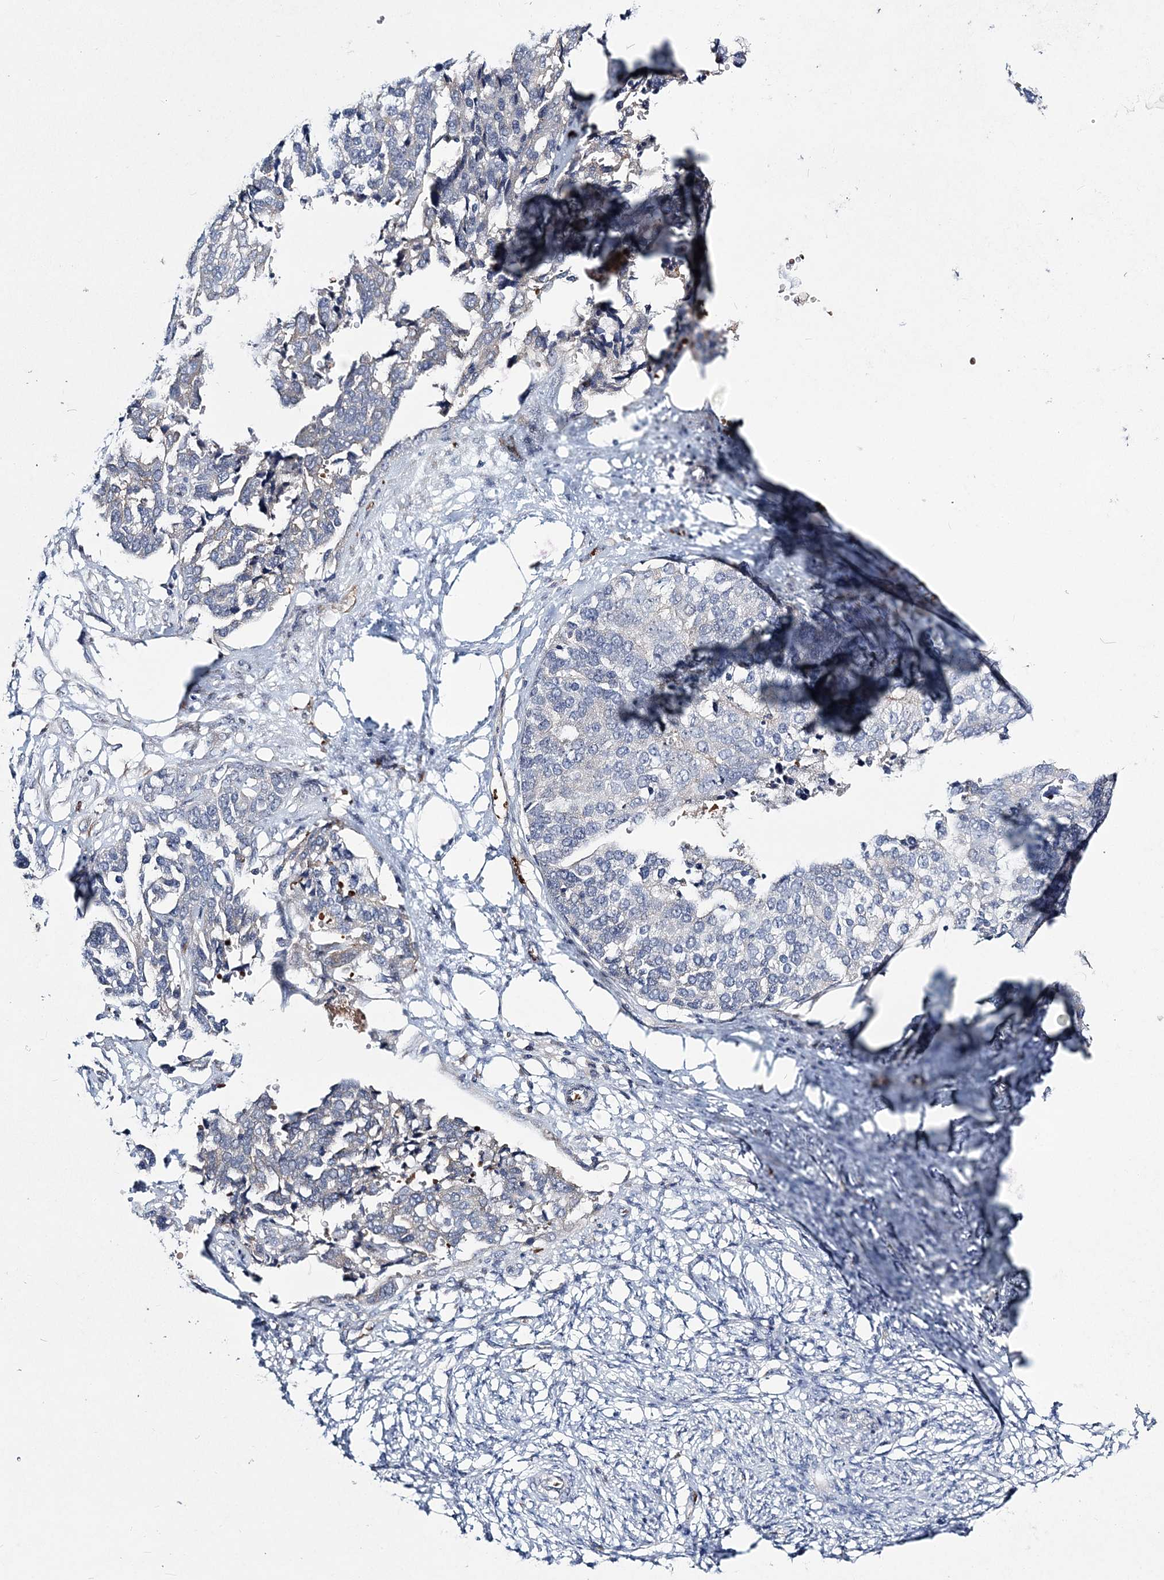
{"staining": {"intensity": "negative", "quantity": "none", "location": "none"}, "tissue": "ovarian cancer", "cell_type": "Tumor cells", "image_type": "cancer", "snomed": [{"axis": "morphology", "description": "Cystadenocarcinoma, serous, NOS"}, {"axis": "topography", "description": "Ovary"}], "caption": "High magnification brightfield microscopy of serous cystadenocarcinoma (ovarian) stained with DAB (3,3'-diaminobenzidine) (brown) and counterstained with hematoxylin (blue): tumor cells show no significant expression.", "gene": "ATP11B", "patient": {"sex": "female", "age": 44}}